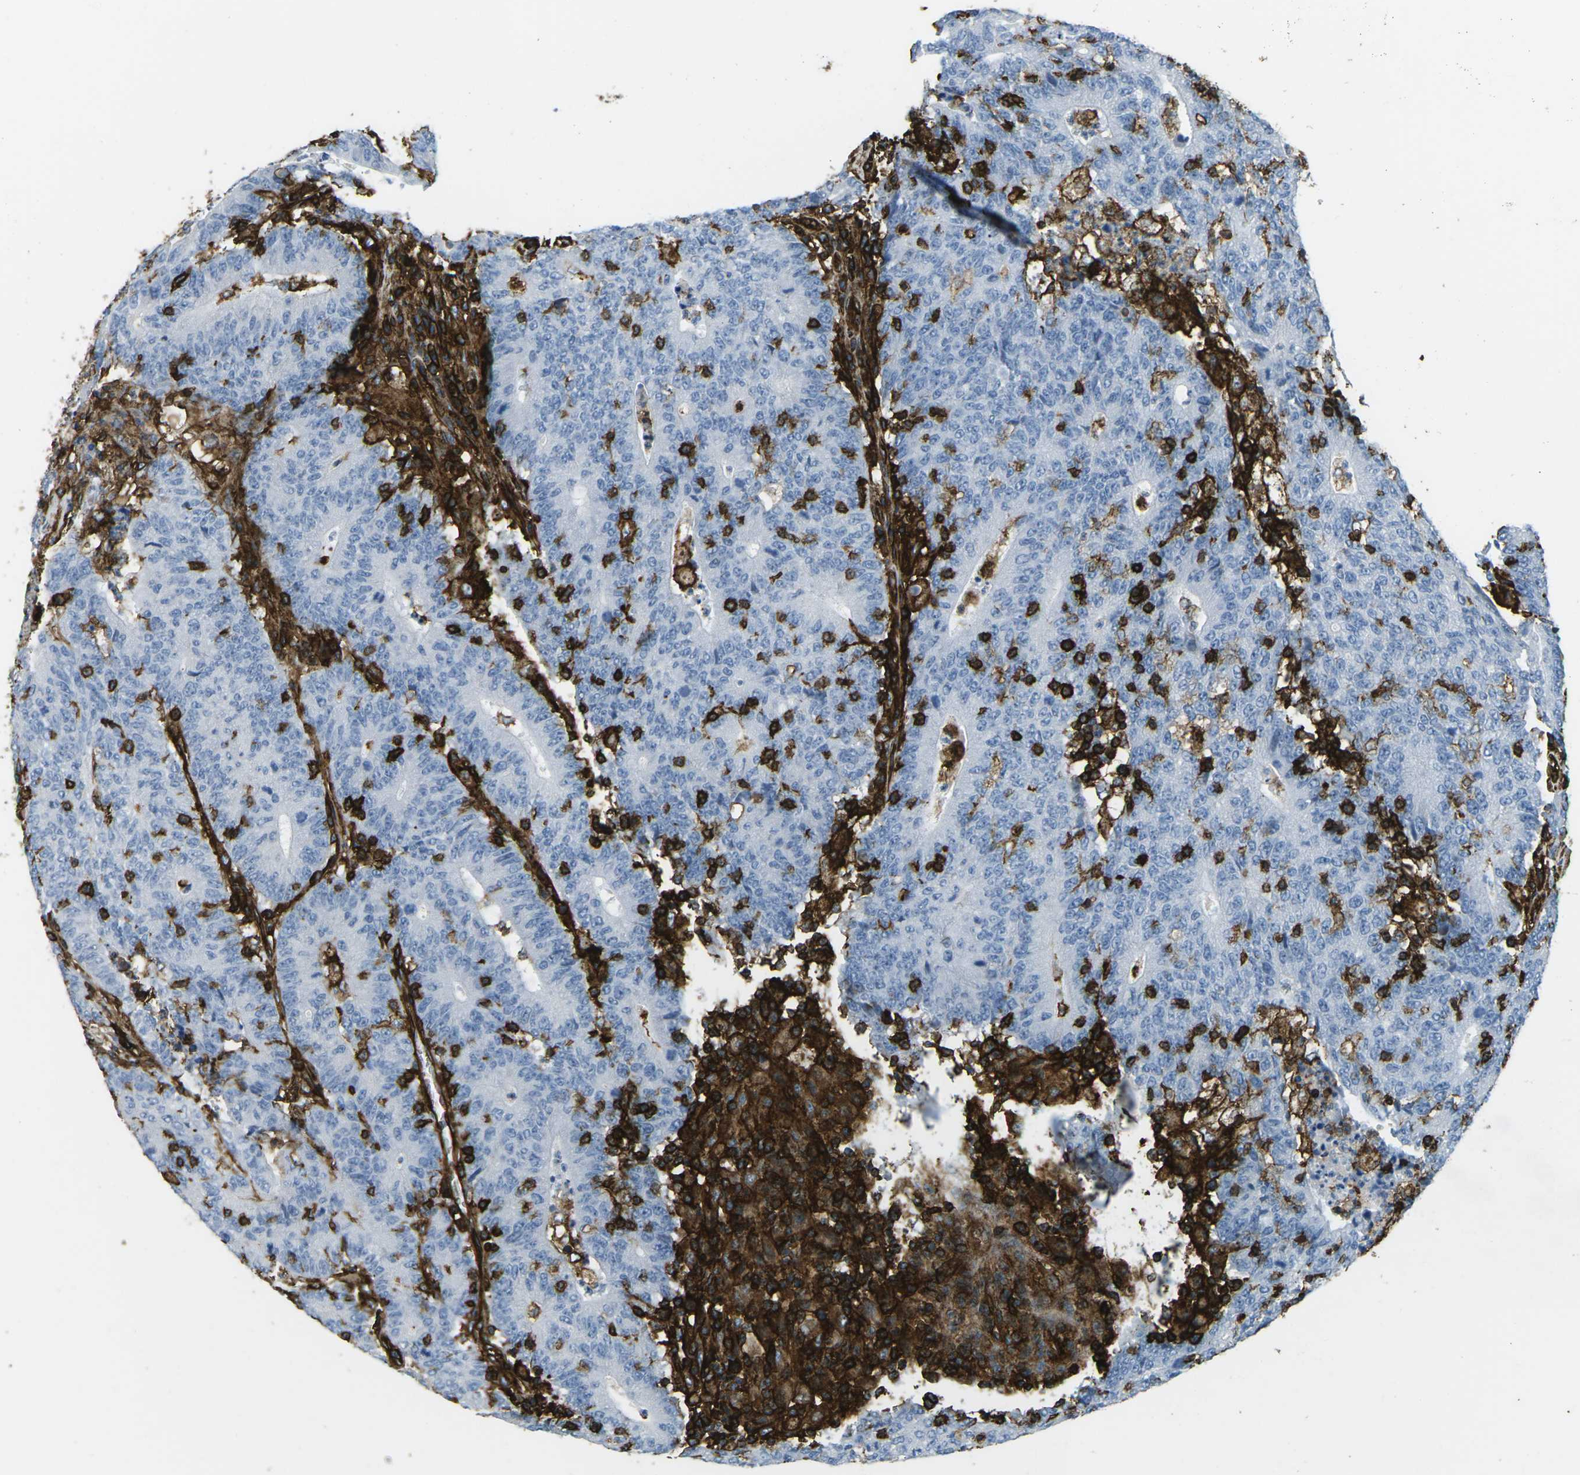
{"staining": {"intensity": "negative", "quantity": "none", "location": "none"}, "tissue": "colorectal cancer", "cell_type": "Tumor cells", "image_type": "cancer", "snomed": [{"axis": "morphology", "description": "Normal tissue, NOS"}, {"axis": "morphology", "description": "Adenocarcinoma, NOS"}, {"axis": "topography", "description": "Colon"}], "caption": "DAB (3,3'-diaminobenzidine) immunohistochemical staining of human colorectal cancer shows no significant positivity in tumor cells.", "gene": "HLA-B", "patient": {"sex": "female", "age": 75}}